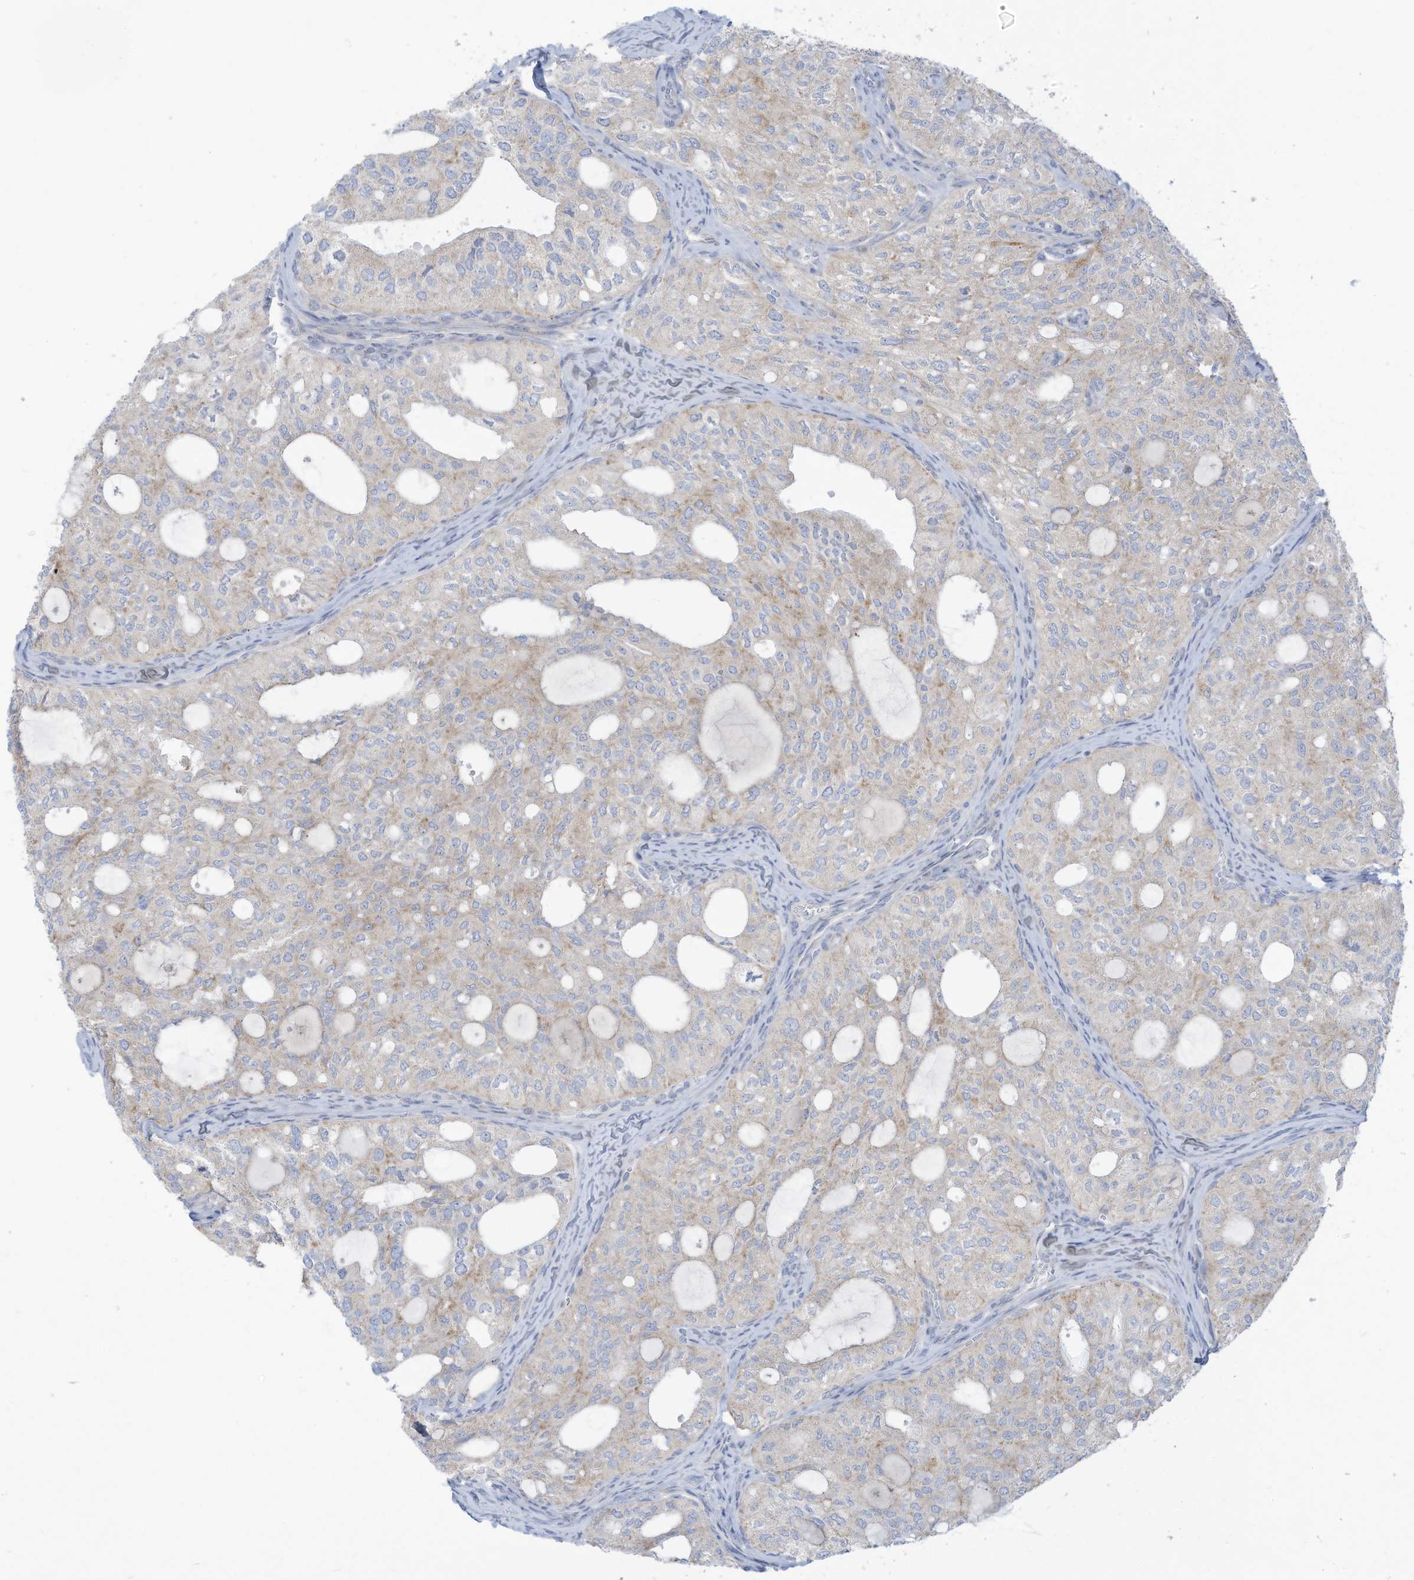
{"staining": {"intensity": "weak", "quantity": "25%-75%", "location": "cytoplasmic/membranous"}, "tissue": "thyroid cancer", "cell_type": "Tumor cells", "image_type": "cancer", "snomed": [{"axis": "morphology", "description": "Follicular adenoma carcinoma, NOS"}, {"axis": "topography", "description": "Thyroid gland"}], "caption": "Follicular adenoma carcinoma (thyroid) stained with a protein marker displays weak staining in tumor cells.", "gene": "TRMT2B", "patient": {"sex": "male", "age": 75}}